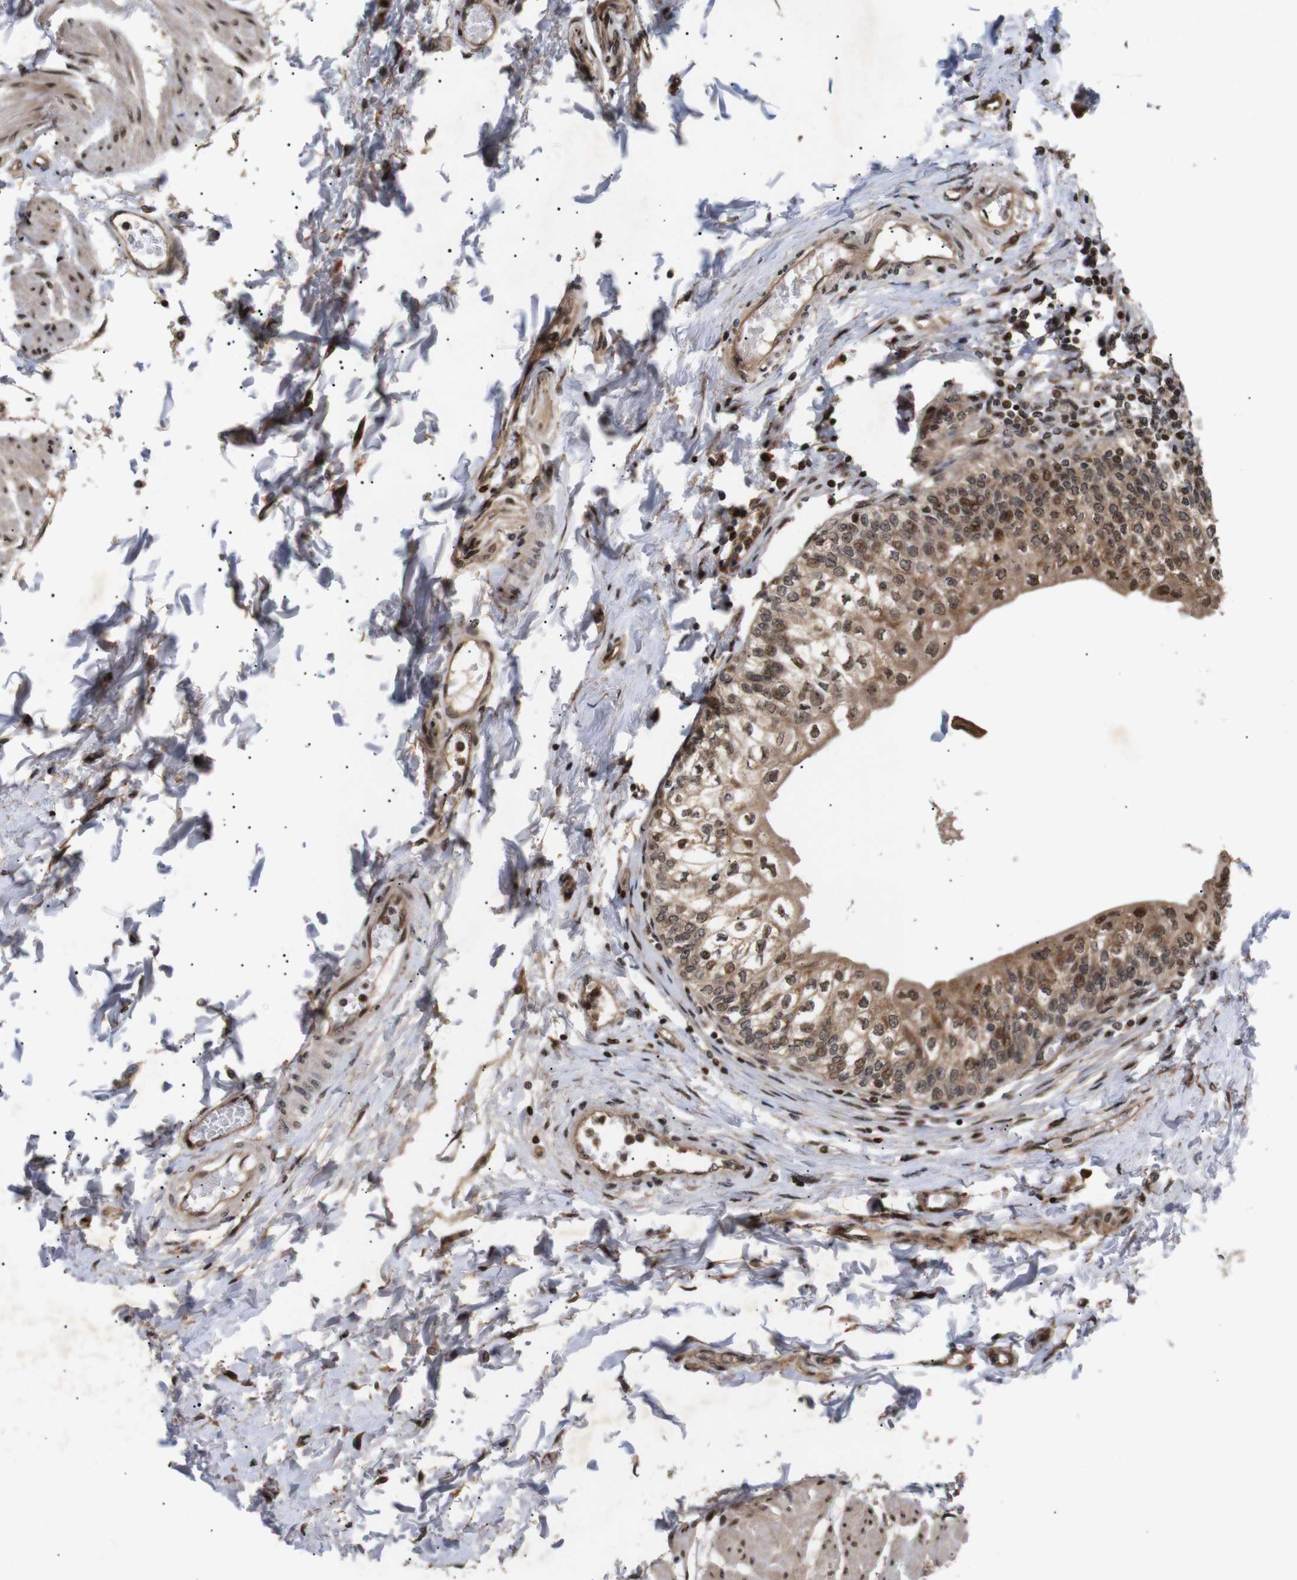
{"staining": {"intensity": "strong", "quantity": ">75%", "location": "cytoplasmic/membranous,nuclear"}, "tissue": "urinary bladder", "cell_type": "Urothelial cells", "image_type": "normal", "snomed": [{"axis": "morphology", "description": "Normal tissue, NOS"}, {"axis": "topography", "description": "Urinary bladder"}], "caption": "Immunohistochemical staining of unremarkable urinary bladder demonstrates high levels of strong cytoplasmic/membranous,nuclear staining in approximately >75% of urothelial cells.", "gene": "KIF23", "patient": {"sex": "male", "age": 55}}